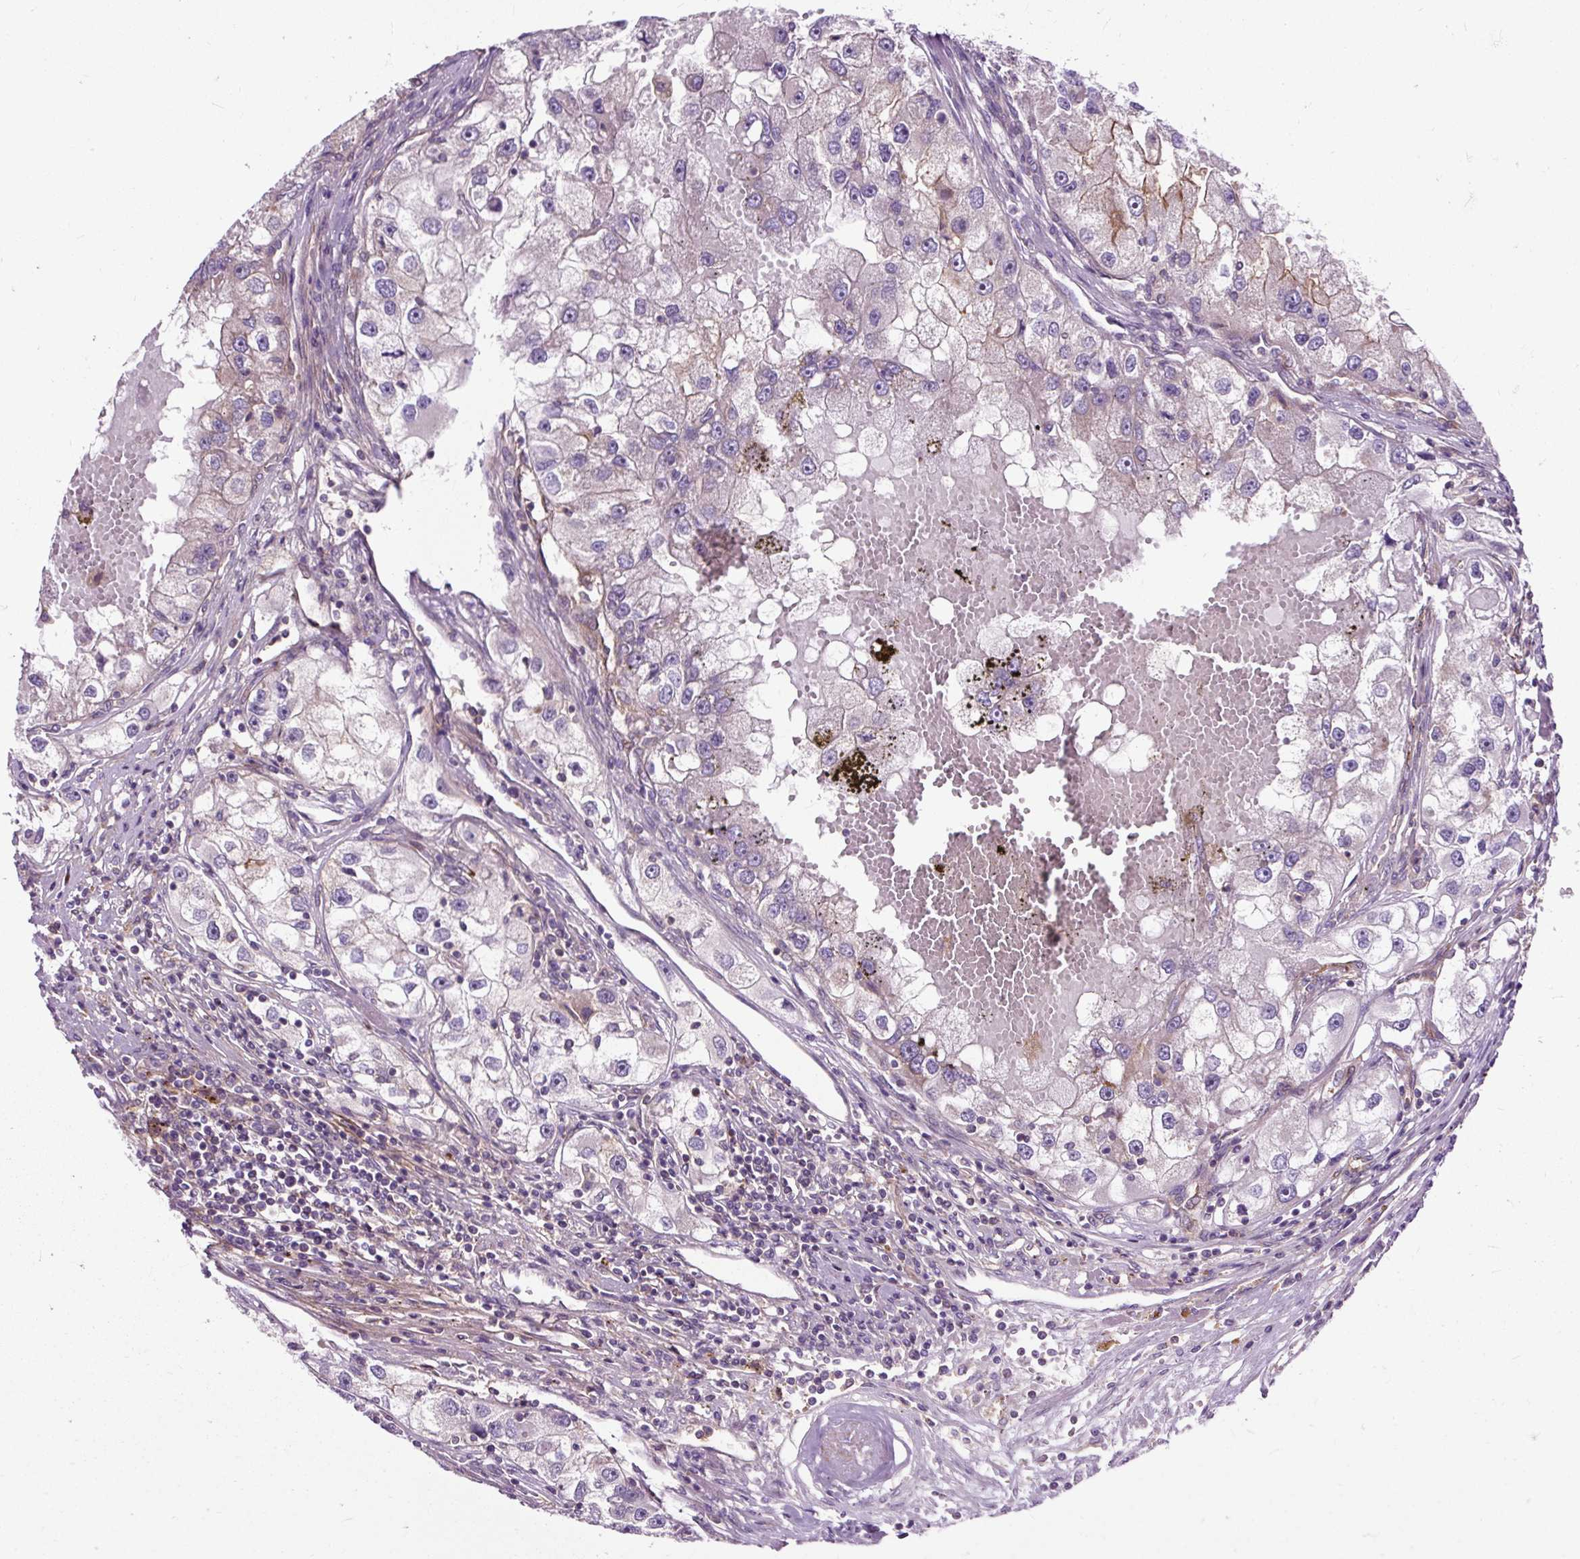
{"staining": {"intensity": "negative", "quantity": "none", "location": "none"}, "tissue": "renal cancer", "cell_type": "Tumor cells", "image_type": "cancer", "snomed": [{"axis": "morphology", "description": "Adenocarcinoma, NOS"}, {"axis": "topography", "description": "Kidney"}], "caption": "This micrograph is of renal cancer stained with immunohistochemistry to label a protein in brown with the nuclei are counter-stained blue. There is no staining in tumor cells. (DAB IHC visualized using brightfield microscopy, high magnification).", "gene": "PCDHGB3", "patient": {"sex": "male", "age": 63}}